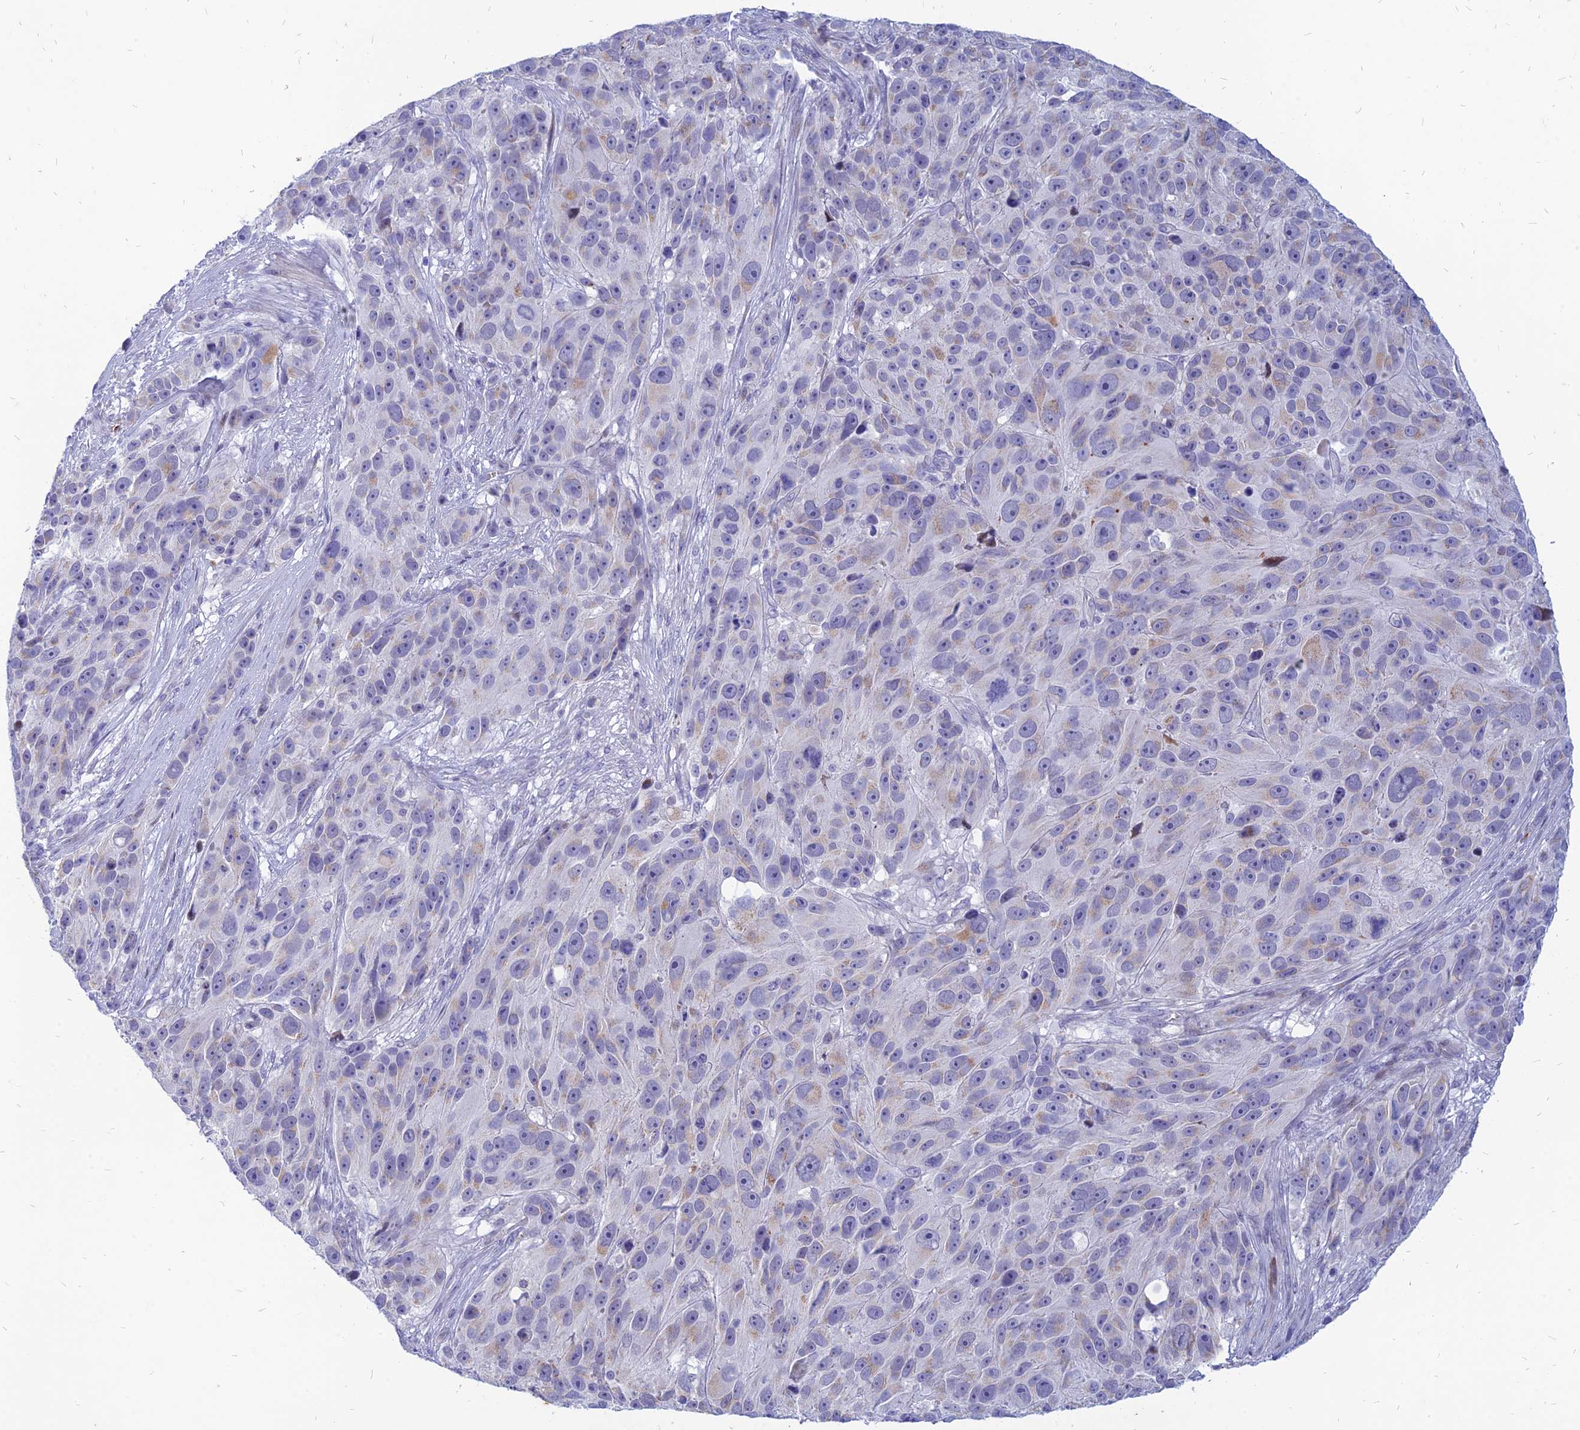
{"staining": {"intensity": "weak", "quantity": "<25%", "location": "cytoplasmic/membranous"}, "tissue": "melanoma", "cell_type": "Tumor cells", "image_type": "cancer", "snomed": [{"axis": "morphology", "description": "Malignant melanoma, NOS"}, {"axis": "topography", "description": "Skin"}], "caption": "Tumor cells show no significant positivity in malignant melanoma. (DAB immunohistochemistry (IHC) with hematoxylin counter stain).", "gene": "HHAT", "patient": {"sex": "male", "age": 84}}